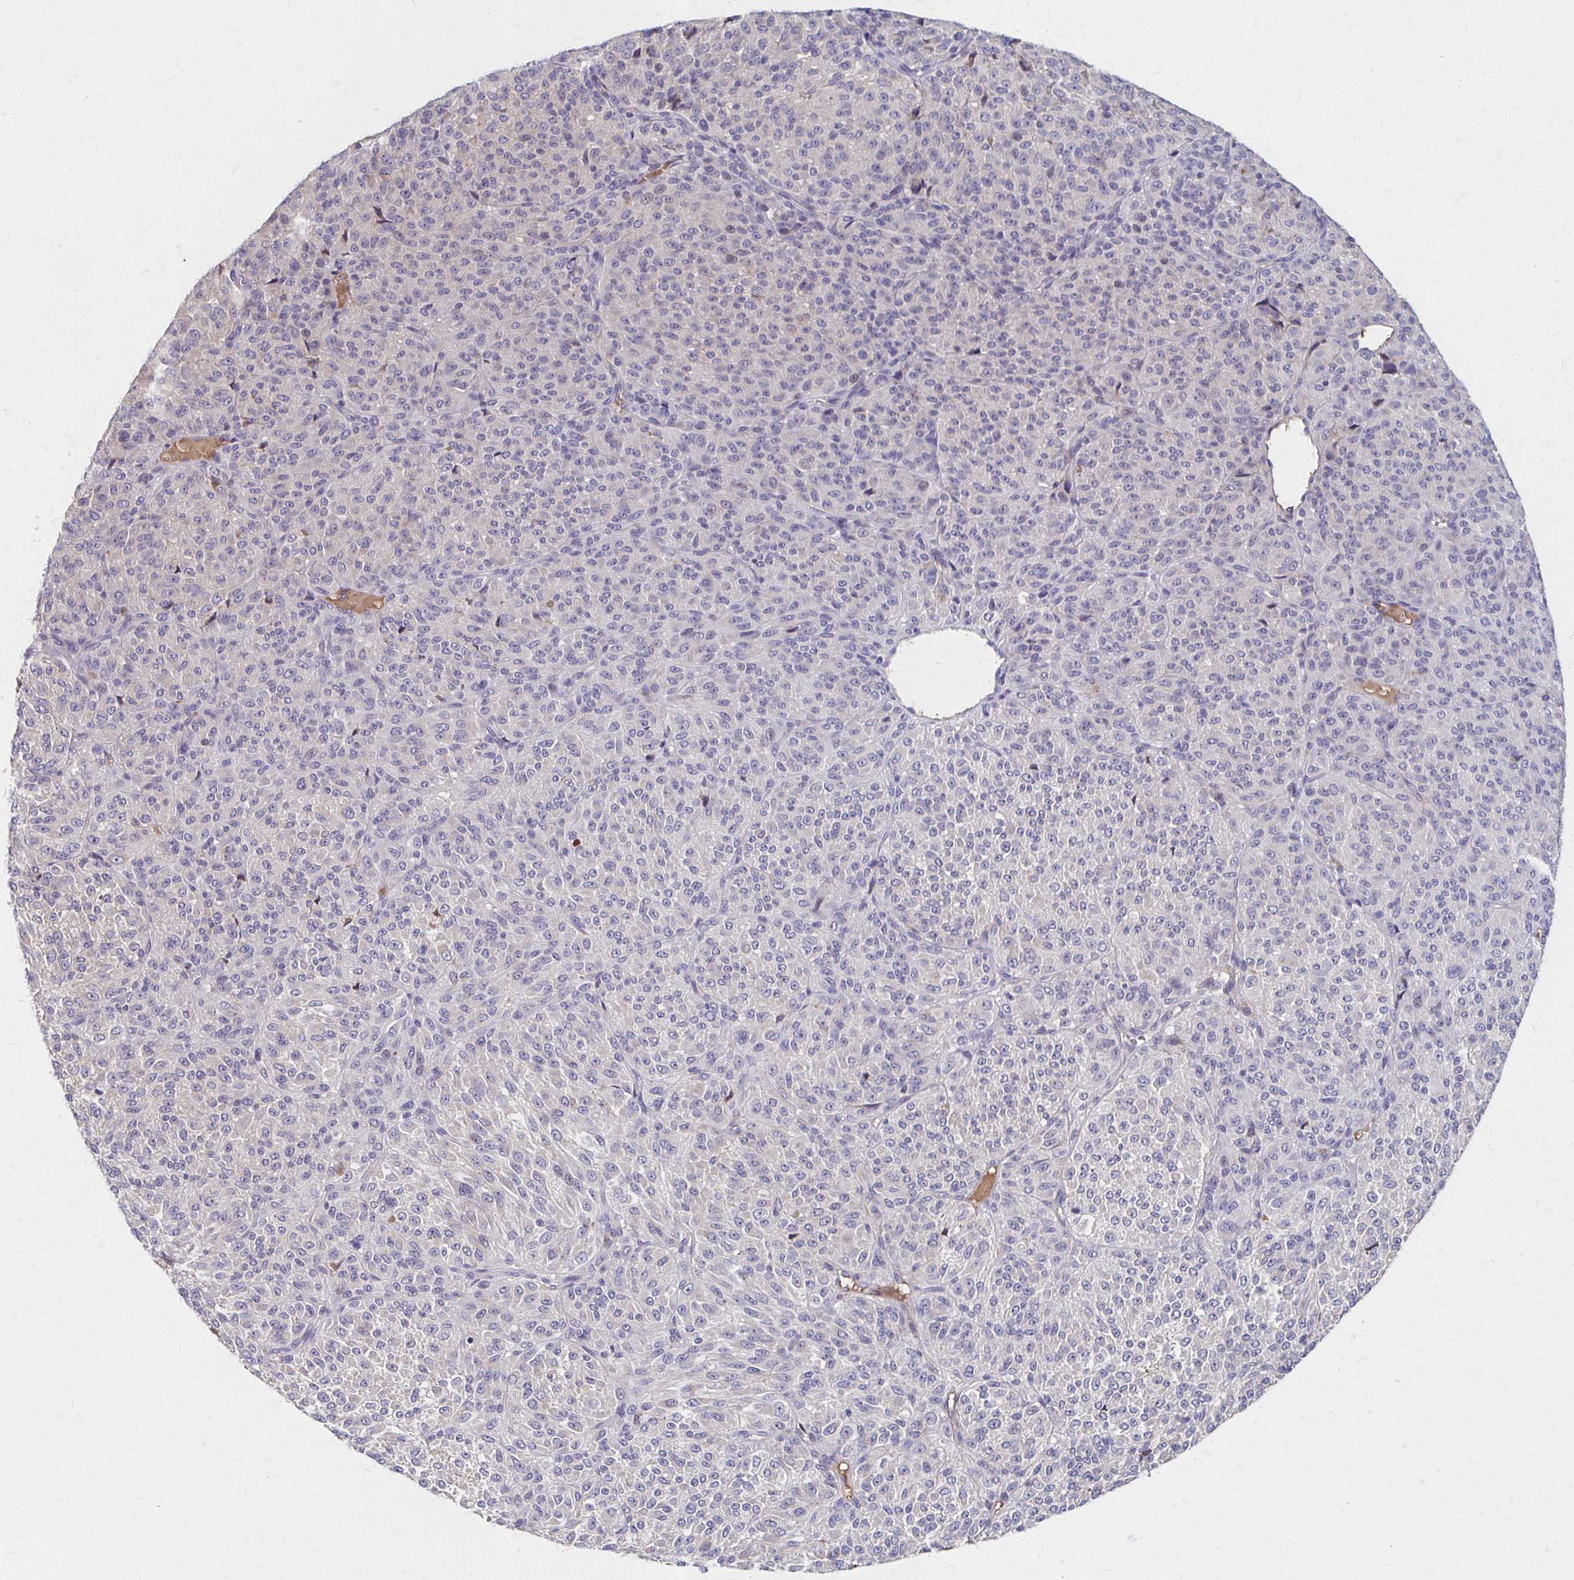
{"staining": {"intensity": "negative", "quantity": "none", "location": "none"}, "tissue": "melanoma", "cell_type": "Tumor cells", "image_type": "cancer", "snomed": [{"axis": "morphology", "description": "Malignant melanoma, Metastatic site"}, {"axis": "topography", "description": "Brain"}], "caption": "Tumor cells show no significant protein positivity in malignant melanoma (metastatic site).", "gene": "HMGCS2", "patient": {"sex": "female", "age": 56}}